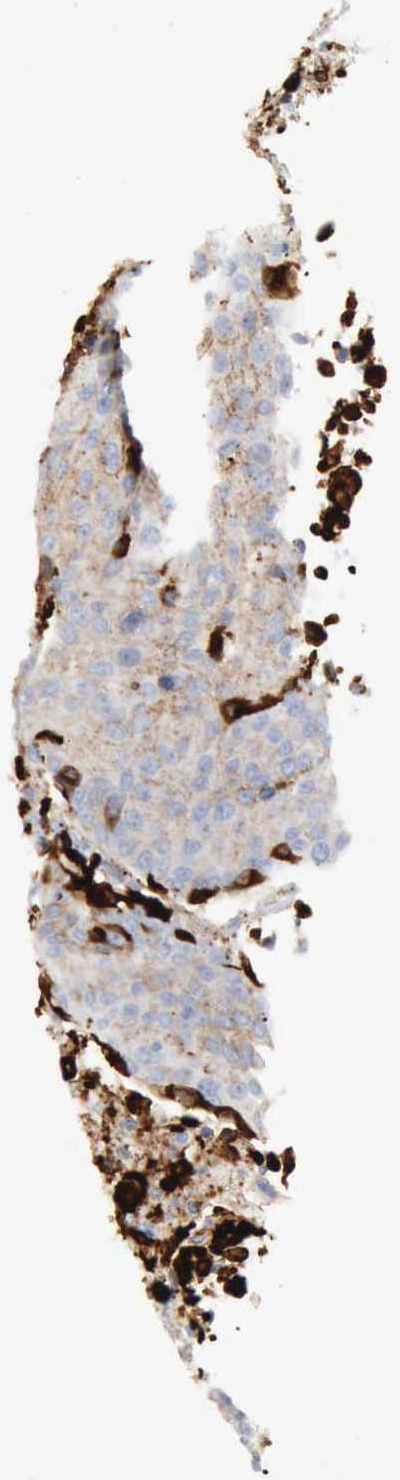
{"staining": {"intensity": "negative", "quantity": "none", "location": "none"}, "tissue": "urothelial cancer", "cell_type": "Tumor cells", "image_type": "cancer", "snomed": [{"axis": "morphology", "description": "Urothelial carcinoma, High grade"}, {"axis": "topography", "description": "Urinary bladder"}], "caption": "Micrograph shows no significant protein positivity in tumor cells of urothelial cancer.", "gene": "C4BPA", "patient": {"sex": "female", "age": 85}}